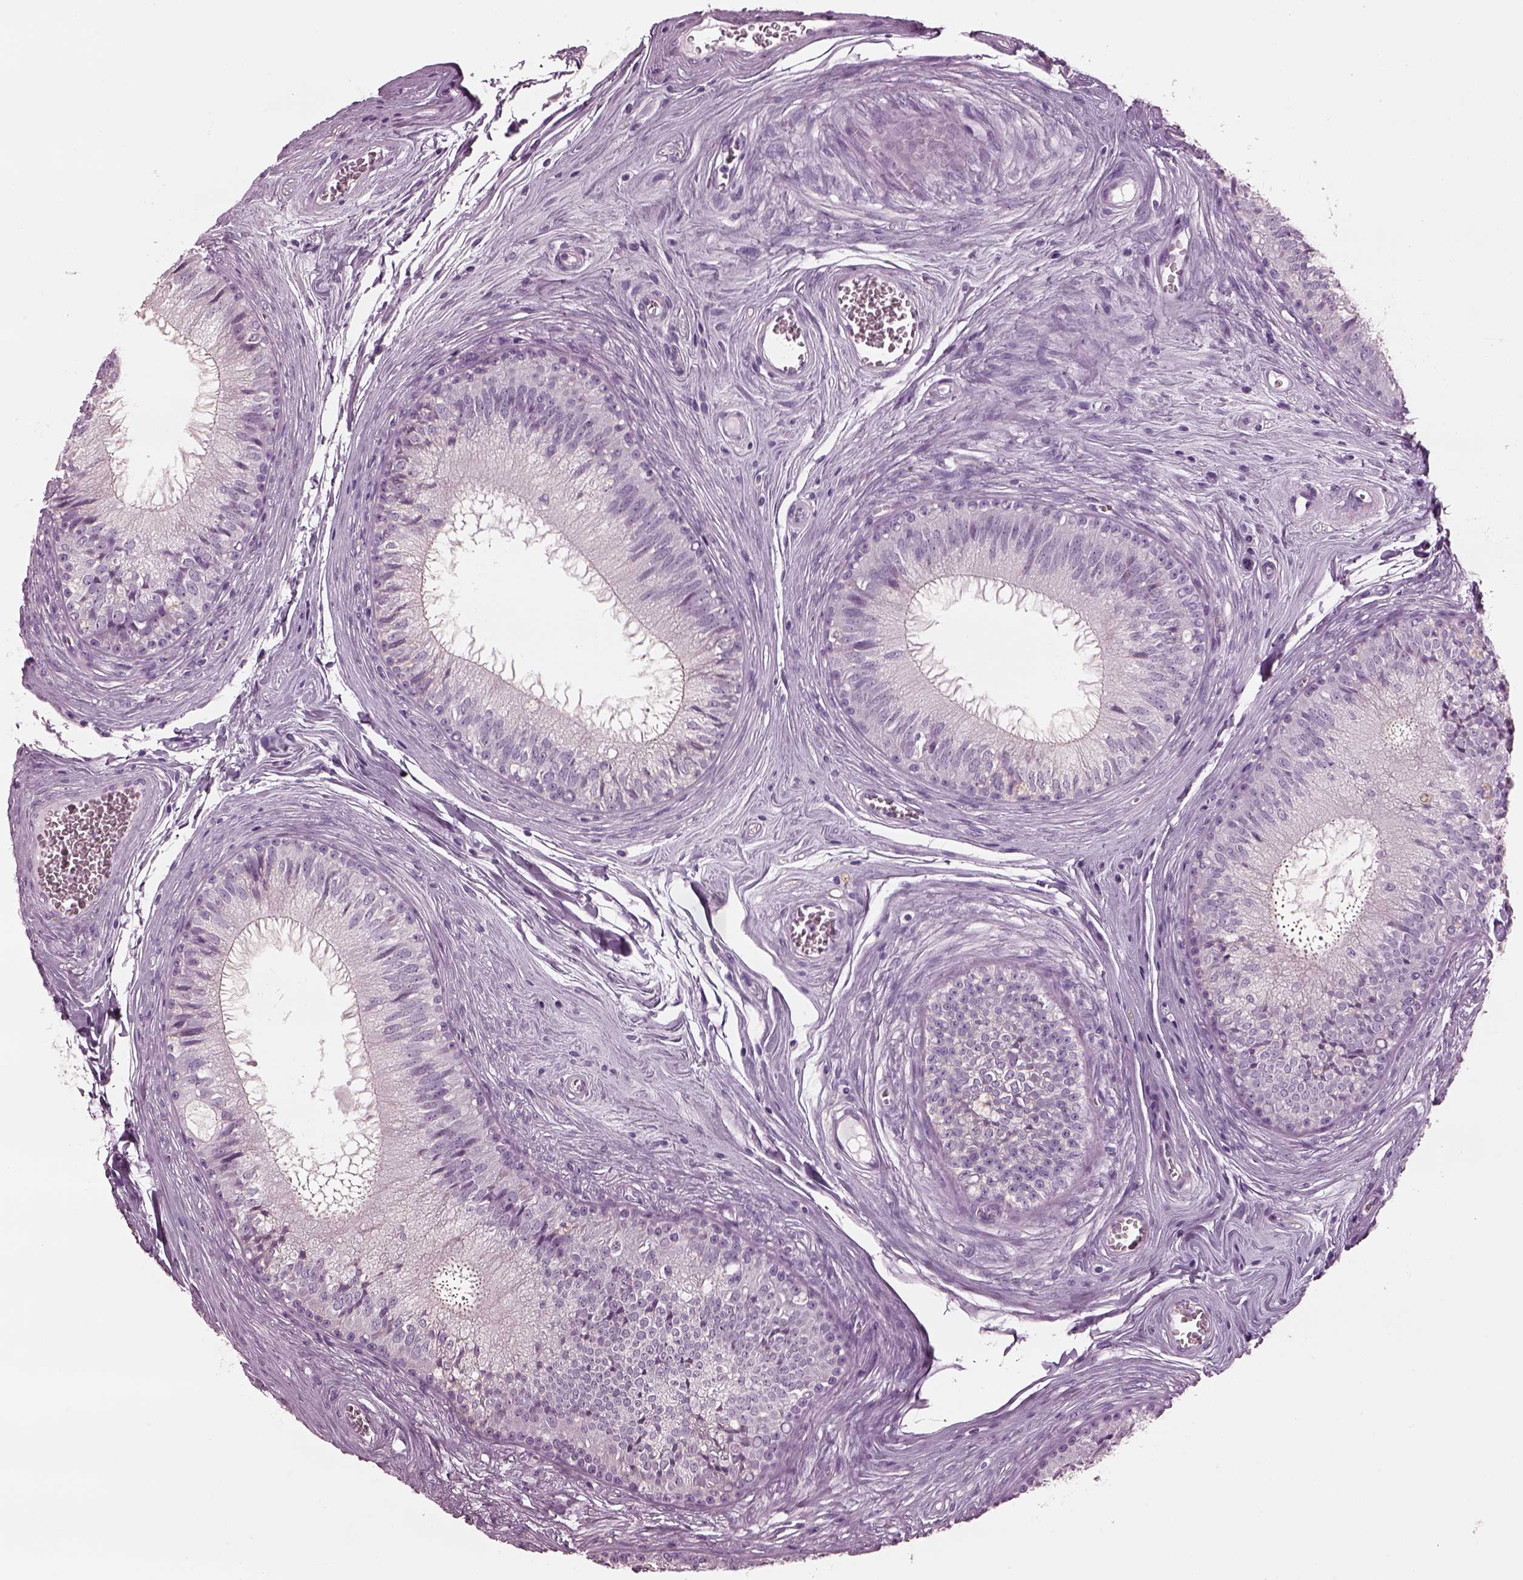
{"staining": {"intensity": "negative", "quantity": "none", "location": "none"}, "tissue": "epididymis", "cell_type": "Glandular cells", "image_type": "normal", "snomed": [{"axis": "morphology", "description": "Normal tissue, NOS"}, {"axis": "topography", "description": "Epididymis"}], "caption": "Immunohistochemistry (IHC) micrograph of benign epididymis: epididymis stained with DAB (3,3'-diaminobenzidine) displays no significant protein expression in glandular cells. (Stains: DAB (3,3'-diaminobenzidine) immunohistochemistry with hematoxylin counter stain, Microscopy: brightfield microscopy at high magnification).", "gene": "TPPP2", "patient": {"sex": "male", "age": 37}}